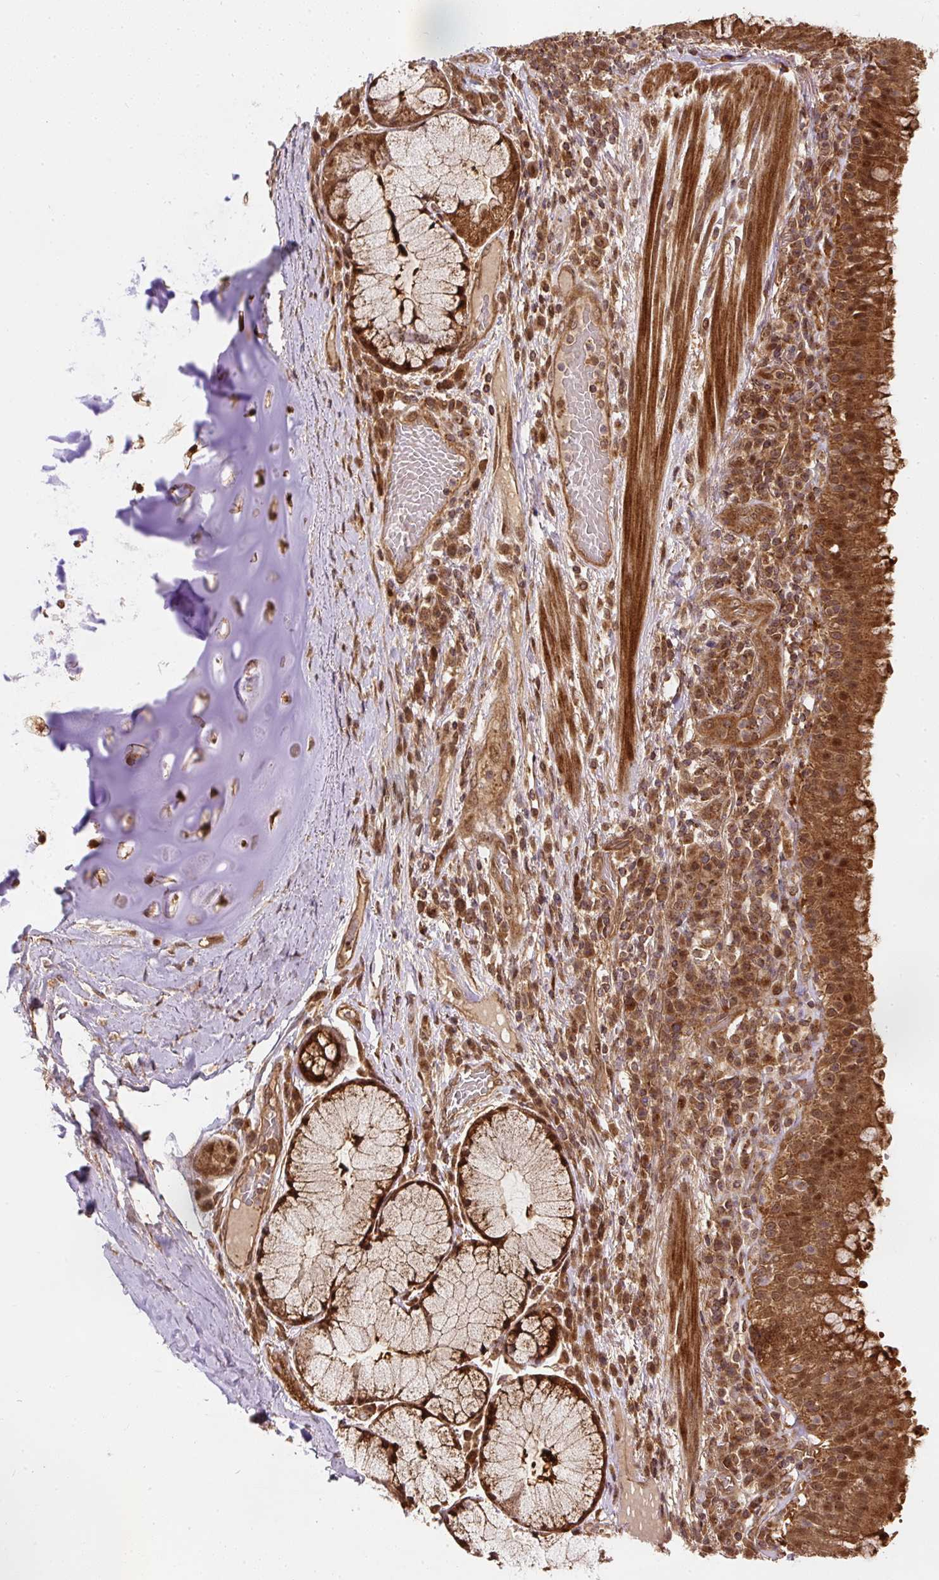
{"staining": {"intensity": "strong", "quantity": ">75%", "location": "cytoplasmic/membranous,nuclear"}, "tissue": "bronchus", "cell_type": "Respiratory epithelial cells", "image_type": "normal", "snomed": [{"axis": "morphology", "description": "Normal tissue, NOS"}, {"axis": "topography", "description": "Cartilage tissue"}, {"axis": "topography", "description": "Bronchus"}], "caption": "Bronchus stained with immunohistochemistry (IHC) reveals strong cytoplasmic/membranous,nuclear positivity in about >75% of respiratory epithelial cells. (DAB IHC with brightfield microscopy, high magnification).", "gene": "PSMD1", "patient": {"sex": "male", "age": 56}}